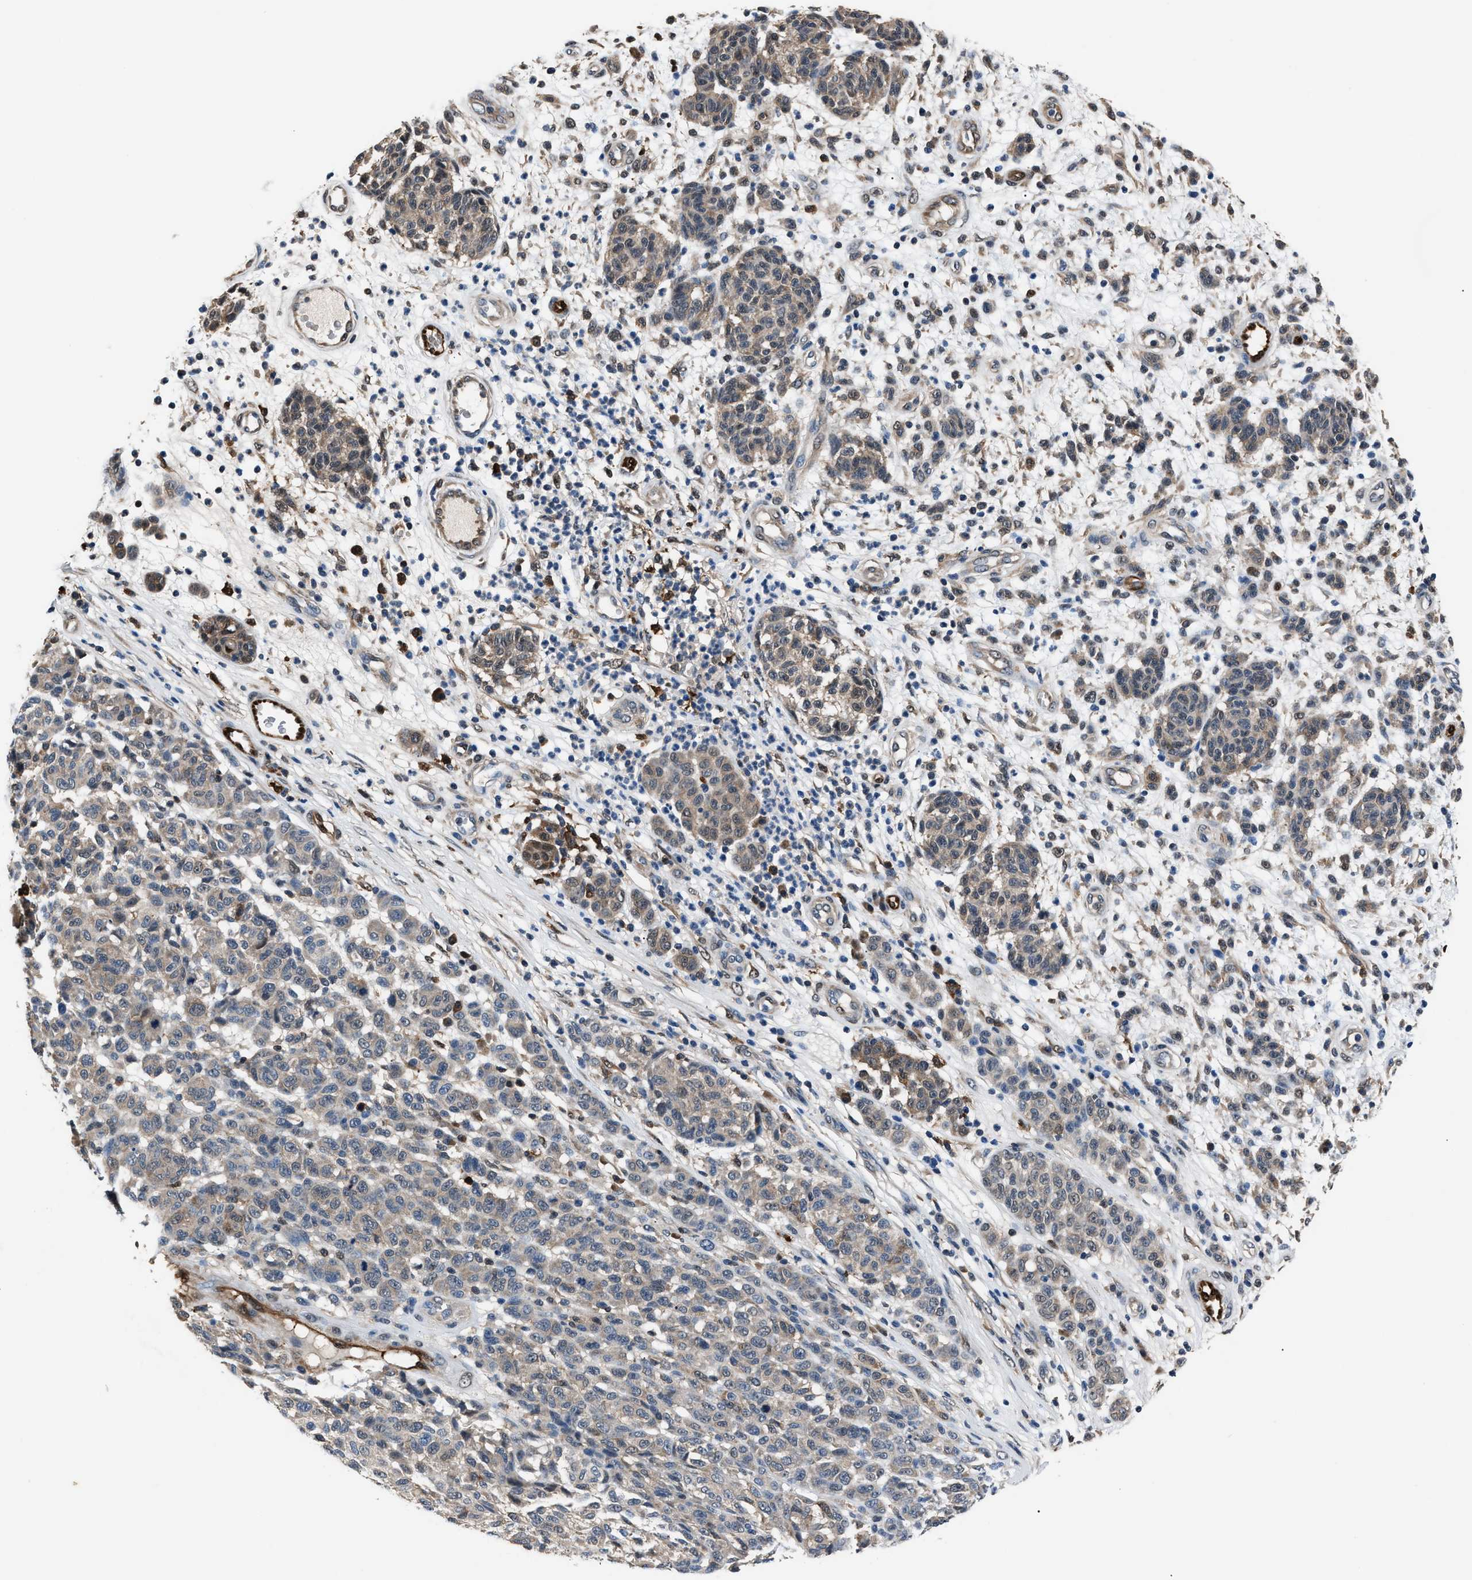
{"staining": {"intensity": "weak", "quantity": "25%-75%", "location": "cytoplasmic/membranous"}, "tissue": "melanoma", "cell_type": "Tumor cells", "image_type": "cancer", "snomed": [{"axis": "morphology", "description": "Malignant melanoma, NOS"}, {"axis": "topography", "description": "Skin"}], "caption": "IHC of human melanoma demonstrates low levels of weak cytoplasmic/membranous expression in about 25%-75% of tumor cells. Using DAB (3,3'-diaminobenzidine) (brown) and hematoxylin (blue) stains, captured at high magnification using brightfield microscopy.", "gene": "PPA1", "patient": {"sex": "male", "age": 59}}